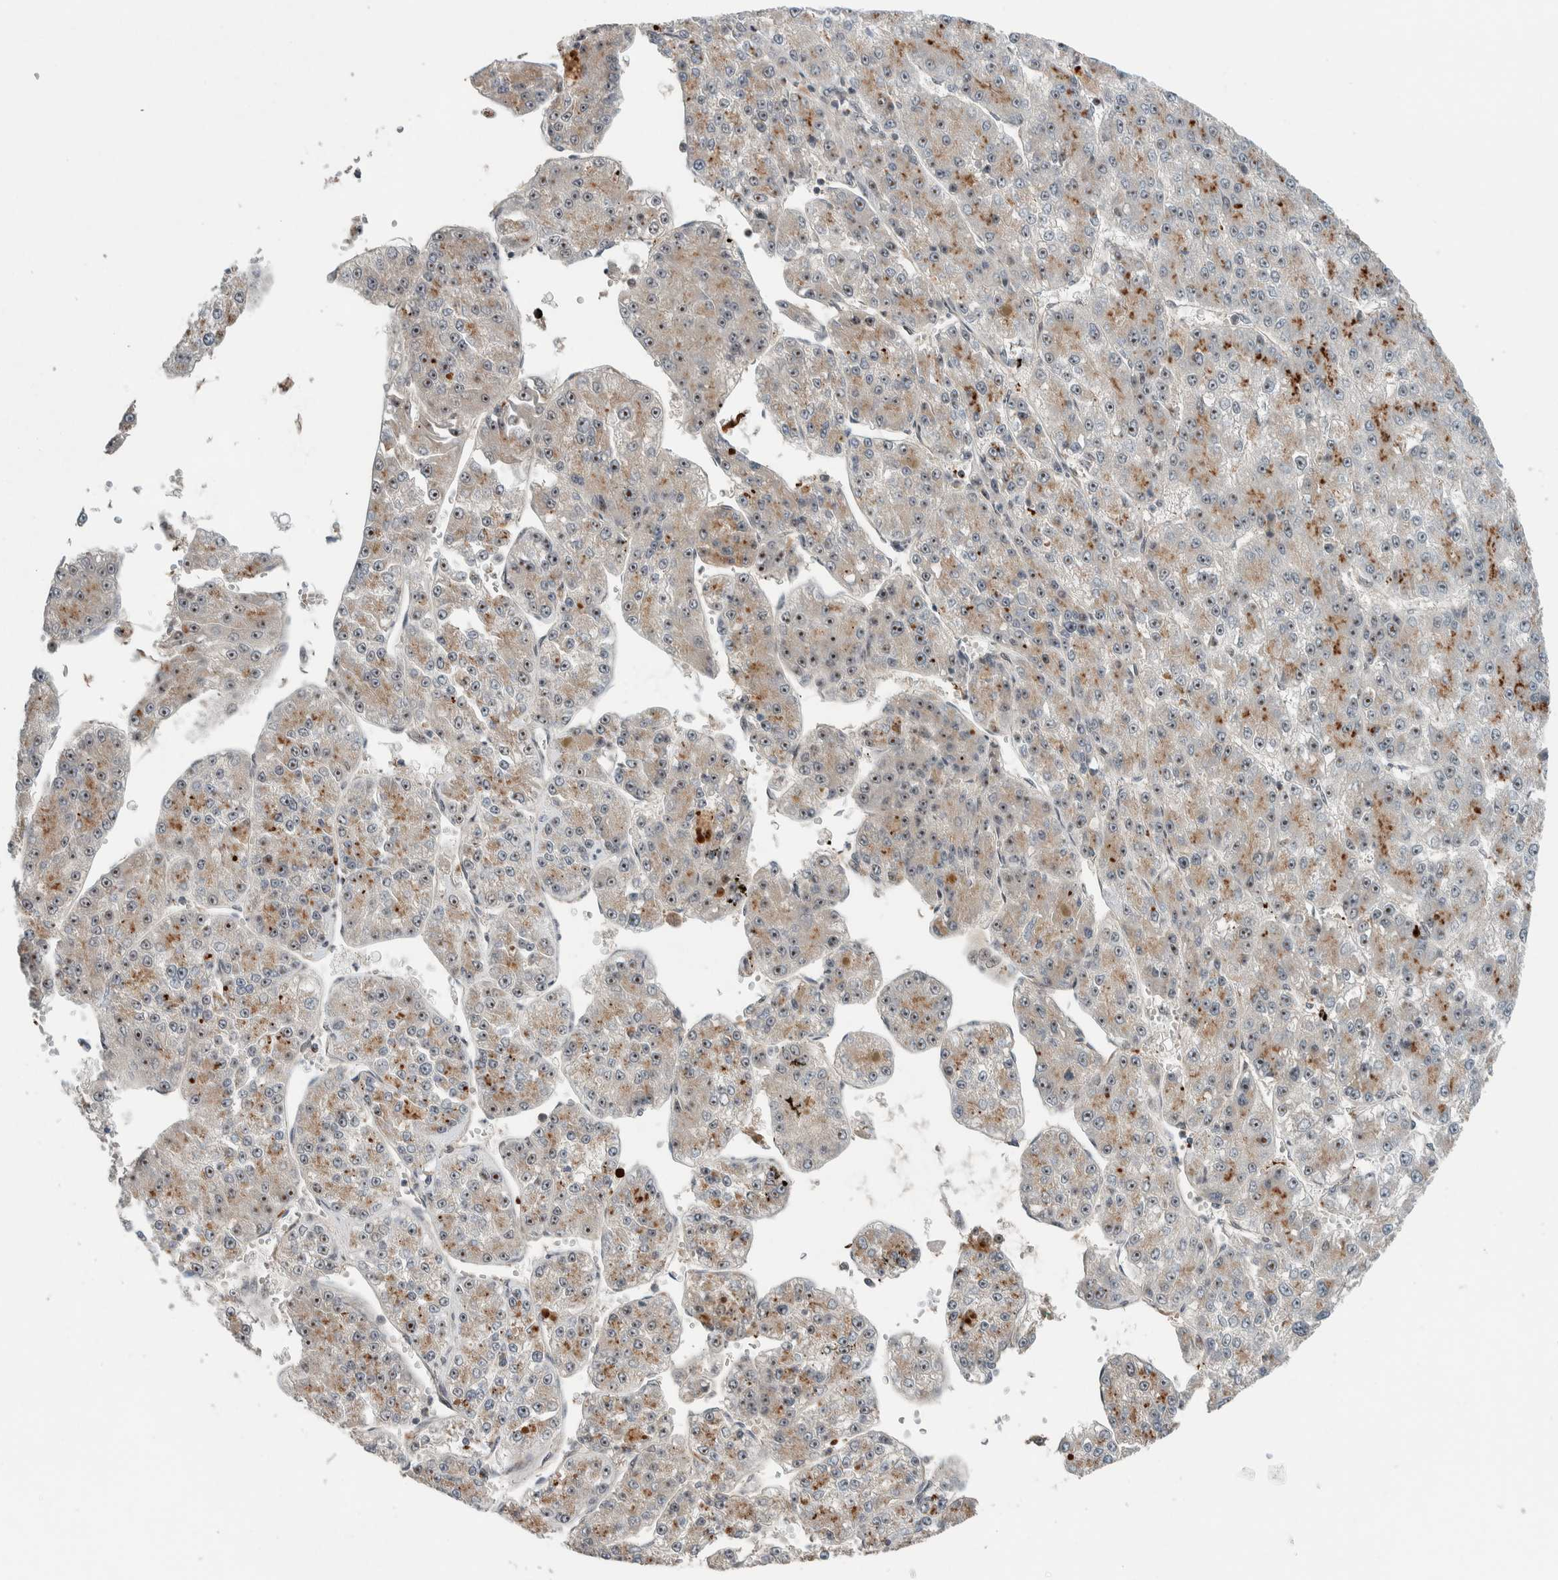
{"staining": {"intensity": "moderate", "quantity": ">75%", "location": "cytoplasmic/membranous,nuclear"}, "tissue": "liver cancer", "cell_type": "Tumor cells", "image_type": "cancer", "snomed": [{"axis": "morphology", "description": "Carcinoma, Hepatocellular, NOS"}, {"axis": "topography", "description": "Liver"}], "caption": "Moderate cytoplasmic/membranous and nuclear positivity for a protein is appreciated in about >75% of tumor cells of hepatocellular carcinoma (liver) using IHC.", "gene": "ZFP91", "patient": {"sex": "female", "age": 73}}